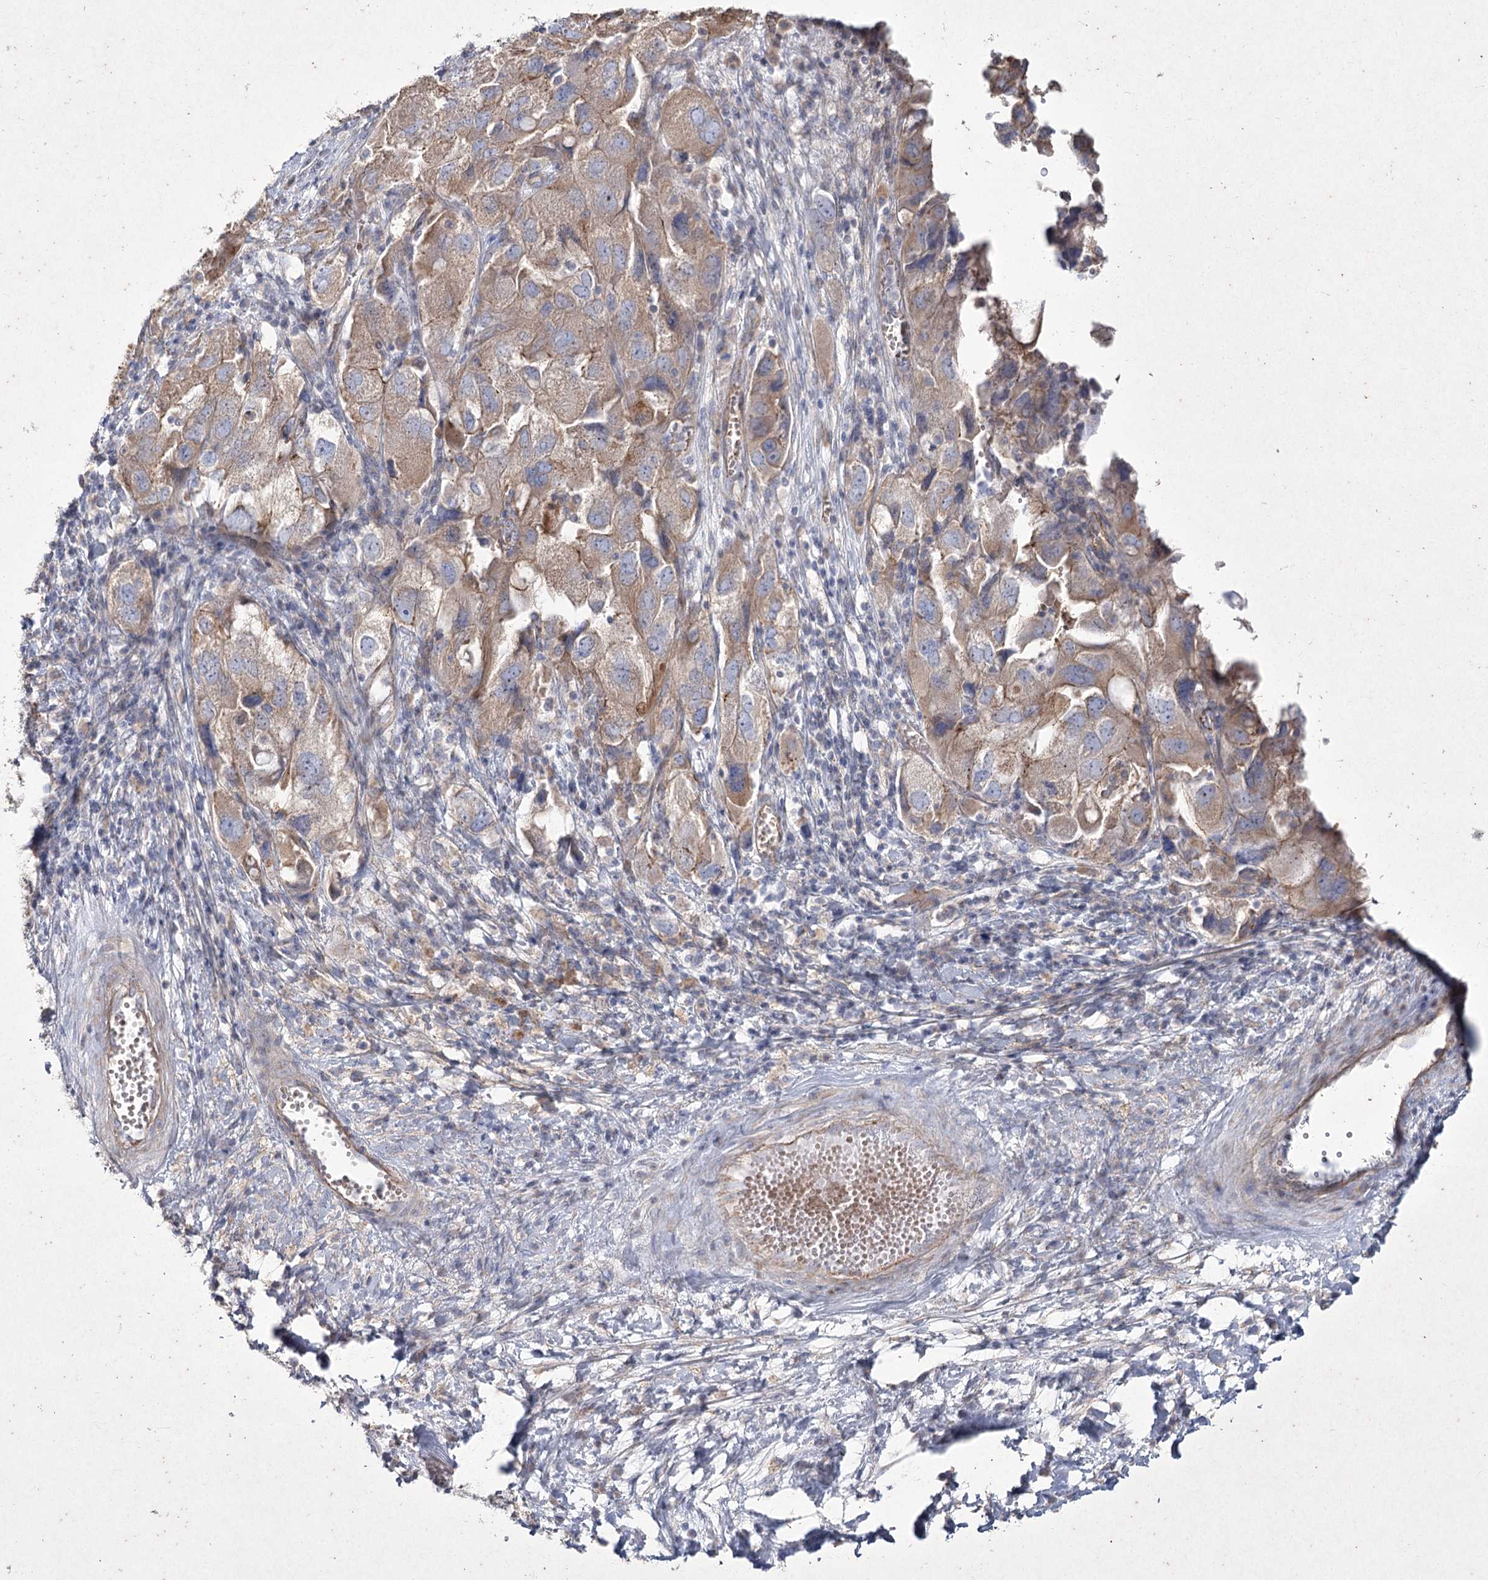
{"staining": {"intensity": "weak", "quantity": ">75%", "location": "cytoplasmic/membranous"}, "tissue": "ovarian cancer", "cell_type": "Tumor cells", "image_type": "cancer", "snomed": [{"axis": "morphology", "description": "Carcinoma, NOS"}, {"axis": "morphology", "description": "Cystadenocarcinoma, serous, NOS"}, {"axis": "topography", "description": "Ovary"}], "caption": "The micrograph exhibits immunohistochemical staining of ovarian cancer. There is weak cytoplasmic/membranous staining is appreciated in about >75% of tumor cells.", "gene": "LDLRAD3", "patient": {"sex": "female", "age": 69}}